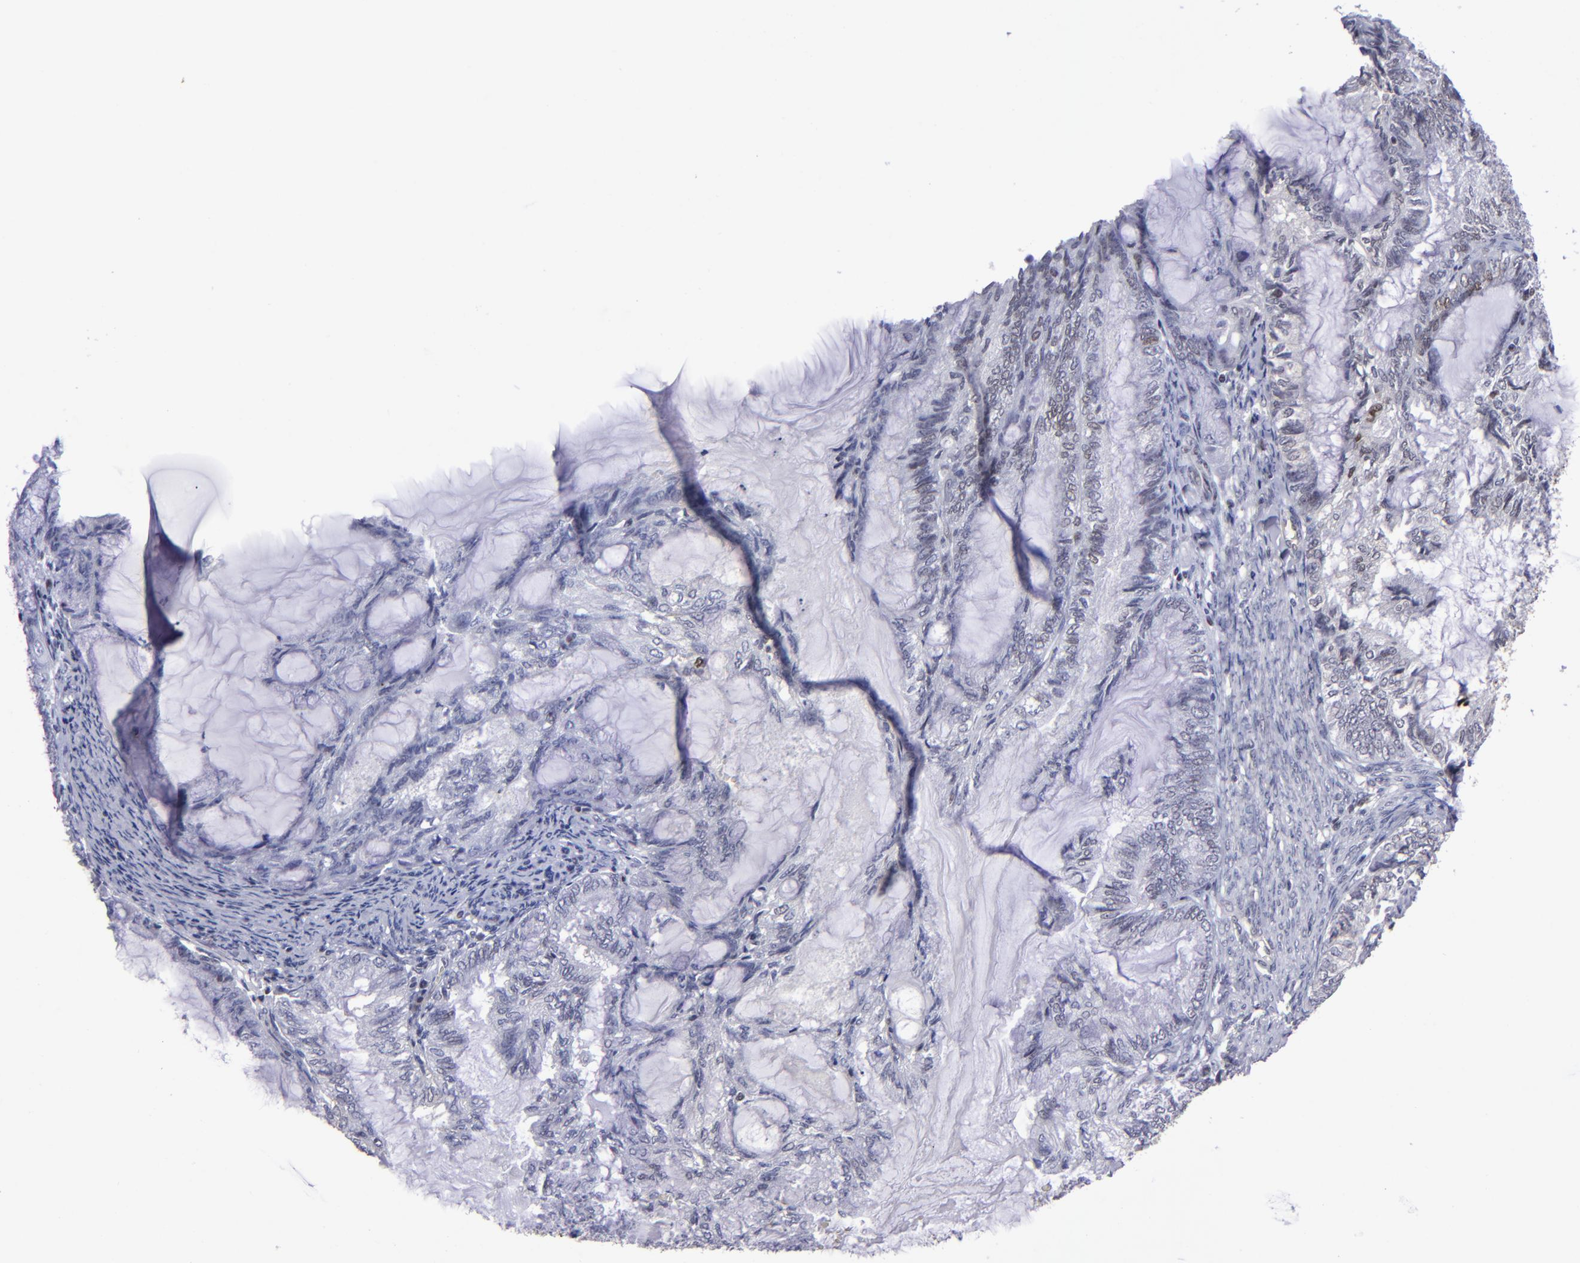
{"staining": {"intensity": "negative", "quantity": "none", "location": "none"}, "tissue": "endometrial cancer", "cell_type": "Tumor cells", "image_type": "cancer", "snomed": [{"axis": "morphology", "description": "Adenocarcinoma, NOS"}, {"axis": "topography", "description": "Endometrium"}], "caption": "Human endometrial cancer stained for a protein using immunohistochemistry (IHC) reveals no staining in tumor cells.", "gene": "MGMT", "patient": {"sex": "female", "age": 86}}